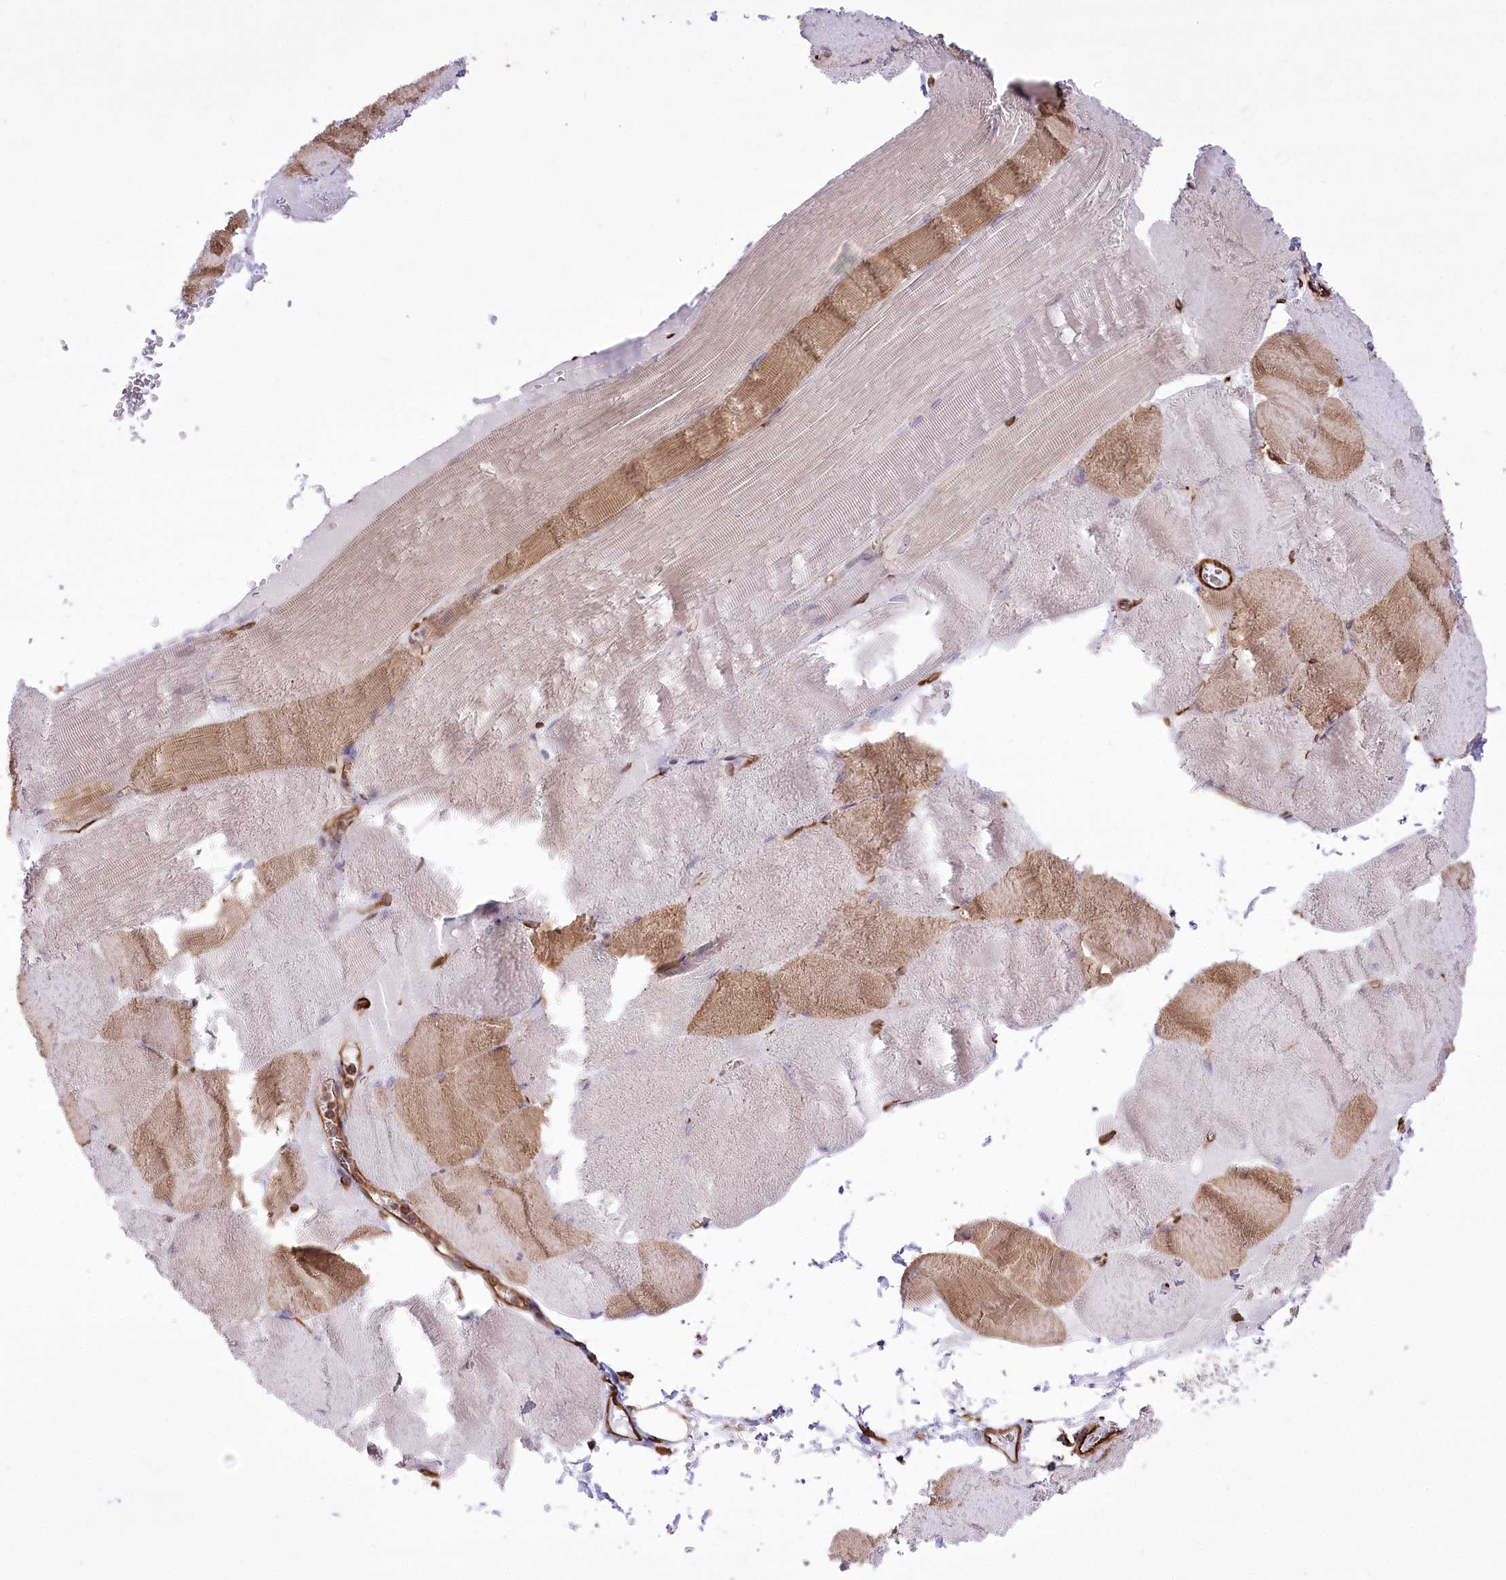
{"staining": {"intensity": "moderate", "quantity": "25%-75%", "location": "cytoplasmic/membranous"}, "tissue": "skeletal muscle", "cell_type": "Myocytes", "image_type": "normal", "snomed": [{"axis": "morphology", "description": "Normal tissue, NOS"}, {"axis": "morphology", "description": "Basal cell carcinoma"}, {"axis": "topography", "description": "Skeletal muscle"}], "caption": "Skeletal muscle stained with immunohistochemistry shows moderate cytoplasmic/membranous staining in approximately 25%-75% of myocytes.", "gene": "TTC1", "patient": {"sex": "female", "age": 64}}